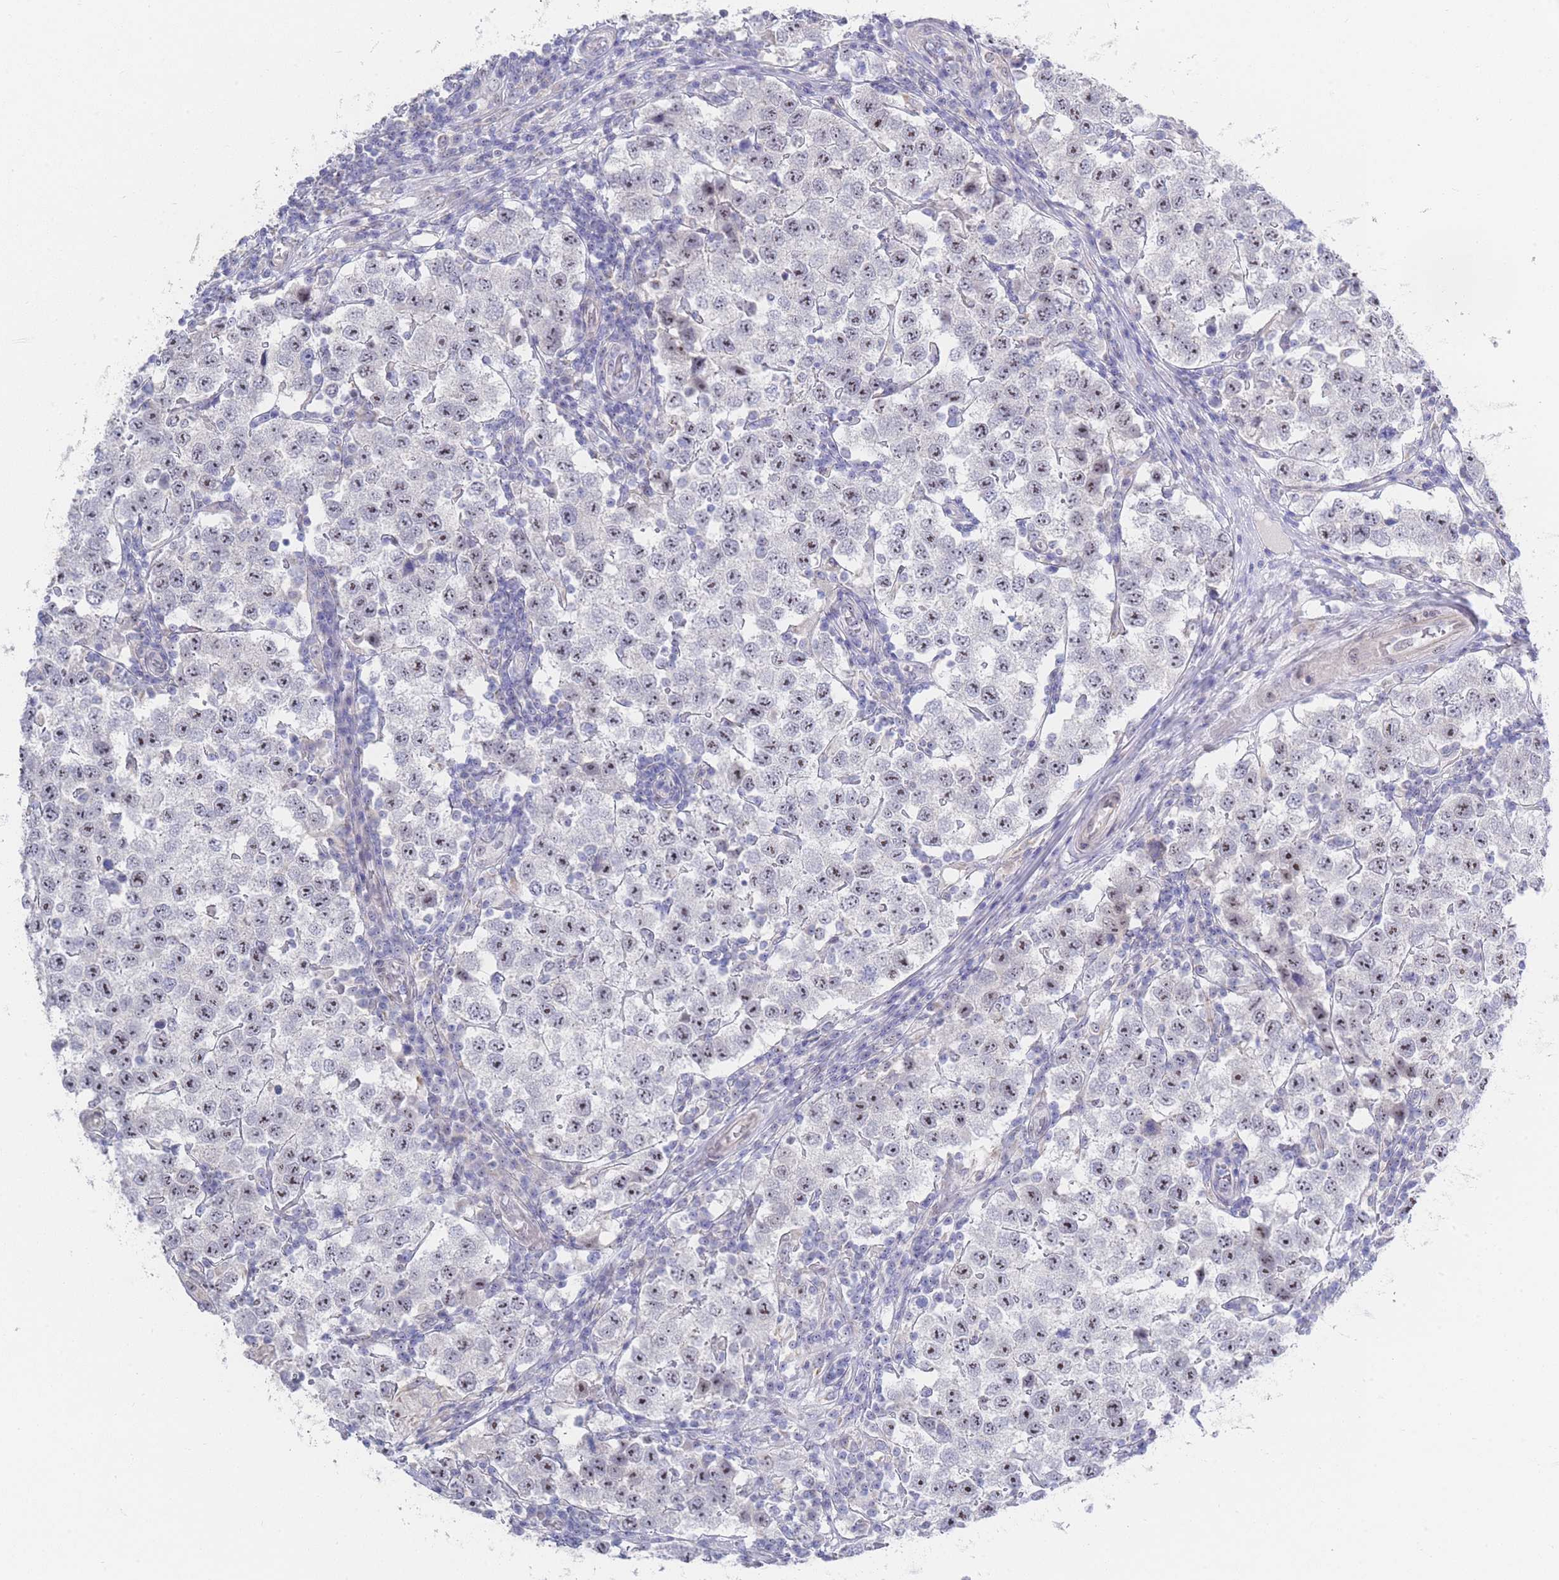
{"staining": {"intensity": "moderate", "quantity": ">75%", "location": "nuclear"}, "tissue": "testis cancer", "cell_type": "Tumor cells", "image_type": "cancer", "snomed": [{"axis": "morphology", "description": "Seminoma, NOS"}, {"axis": "topography", "description": "Testis"}], "caption": "Brown immunohistochemical staining in testis cancer exhibits moderate nuclear staining in about >75% of tumor cells.", "gene": "ZNF142", "patient": {"sex": "male", "age": 34}}